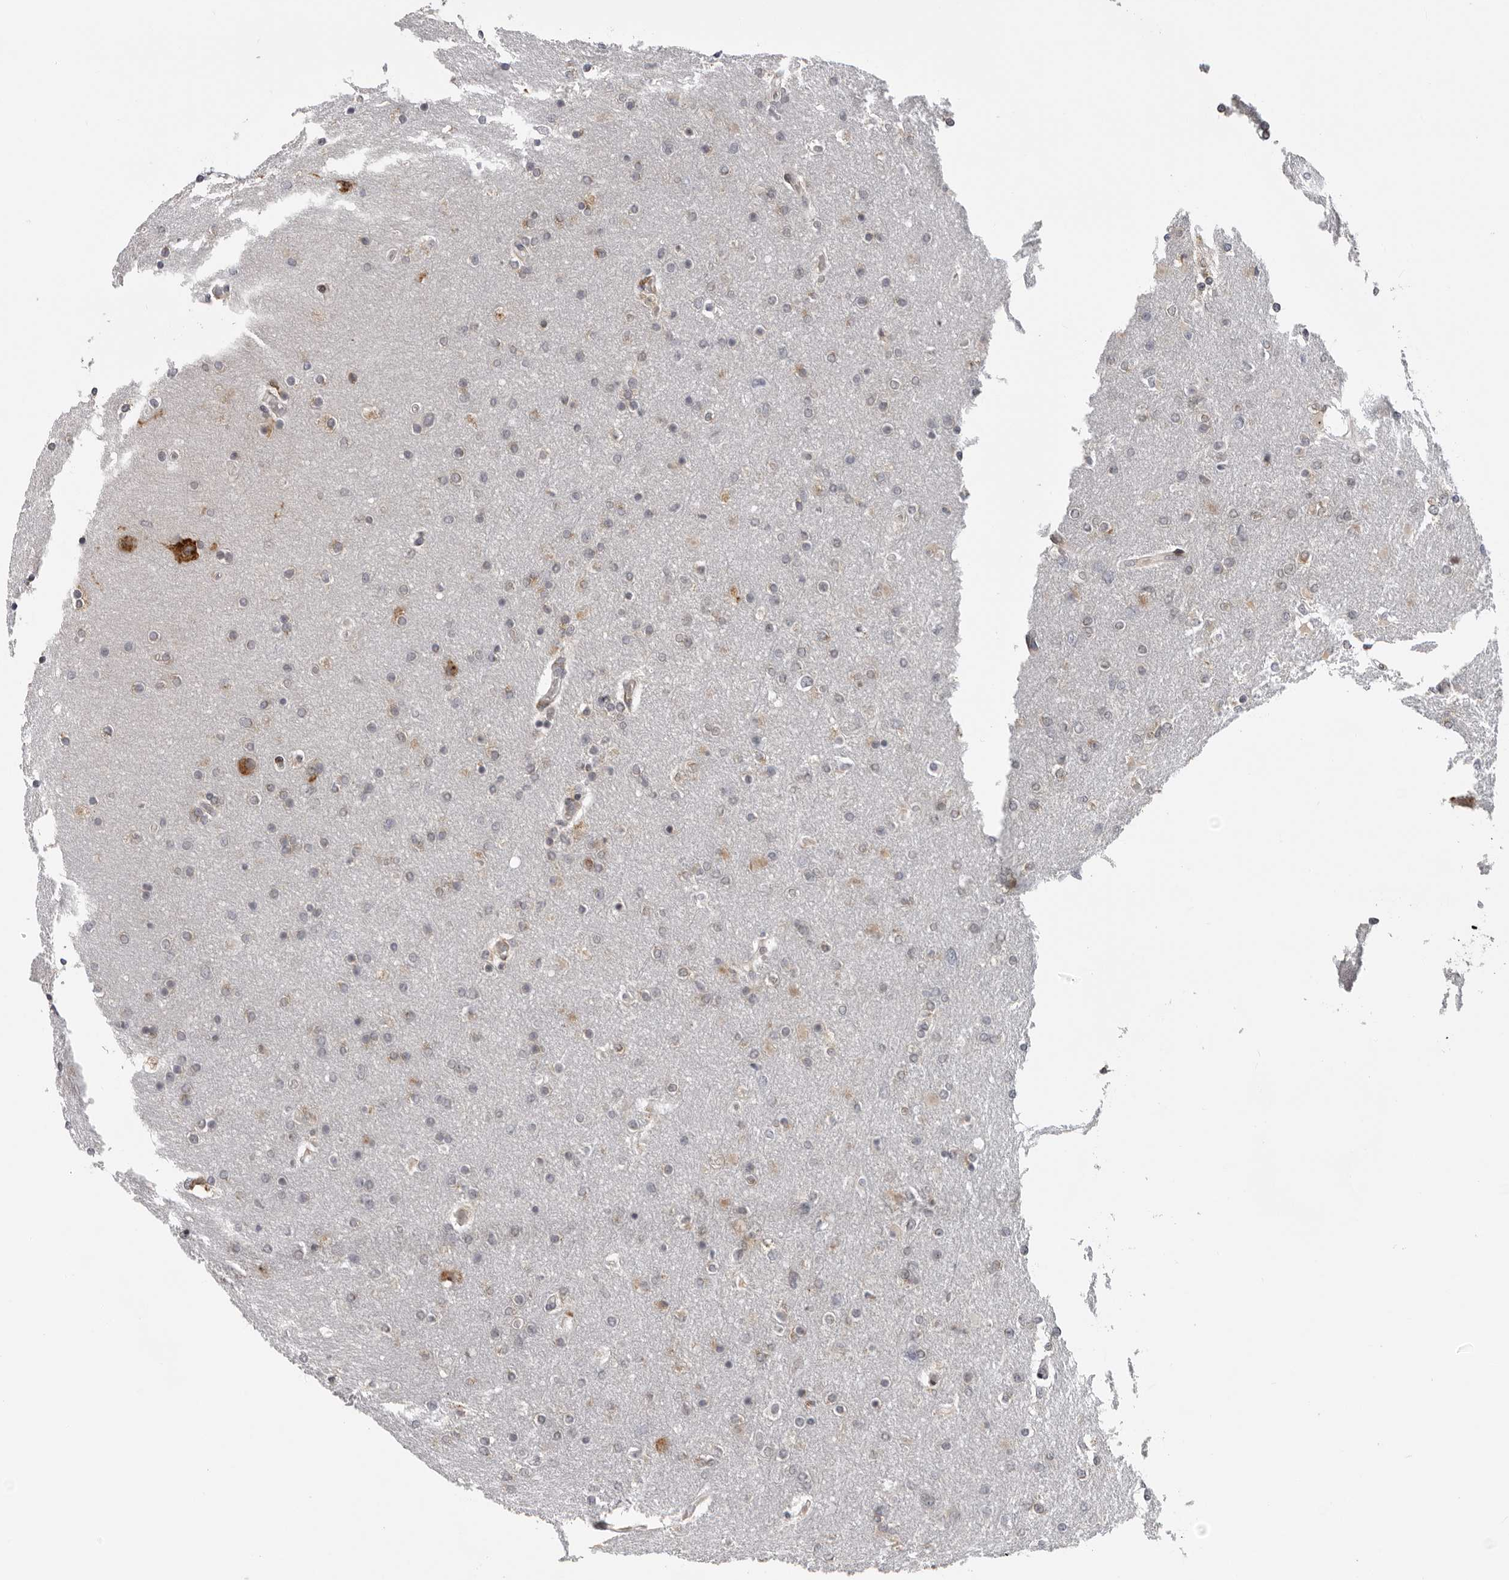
{"staining": {"intensity": "negative", "quantity": "none", "location": "none"}, "tissue": "glioma", "cell_type": "Tumor cells", "image_type": "cancer", "snomed": [{"axis": "morphology", "description": "Glioma, malignant, High grade"}, {"axis": "topography", "description": "Cerebral cortex"}], "caption": "Immunohistochemistry histopathology image of neoplastic tissue: malignant glioma (high-grade) stained with DAB (3,3'-diaminobenzidine) exhibits no significant protein staining in tumor cells.", "gene": "ALPK2", "patient": {"sex": "female", "age": 36}}